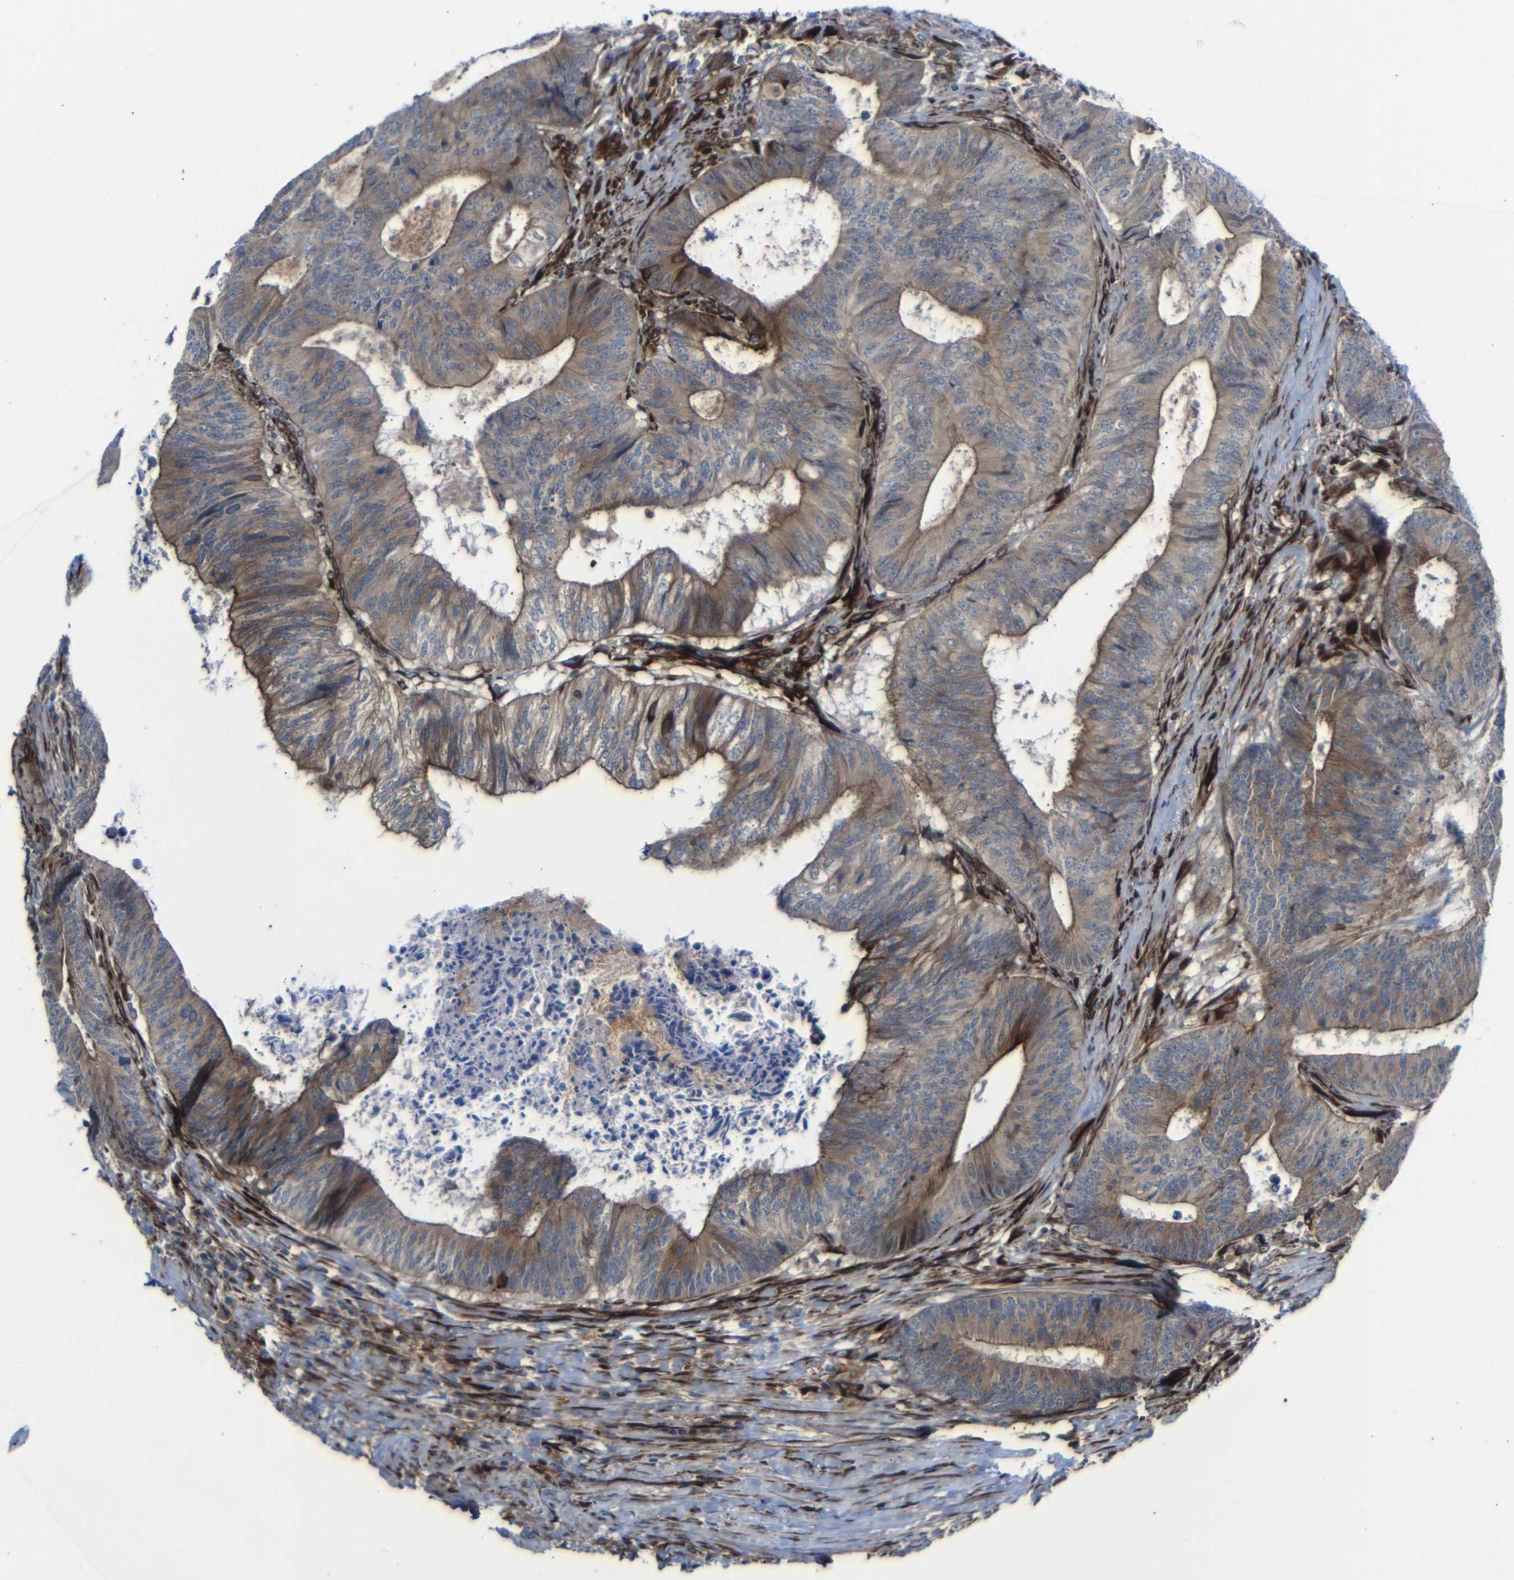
{"staining": {"intensity": "moderate", "quantity": ">75%", "location": "cytoplasmic/membranous"}, "tissue": "colorectal cancer", "cell_type": "Tumor cells", "image_type": "cancer", "snomed": [{"axis": "morphology", "description": "Adenocarcinoma, NOS"}, {"axis": "topography", "description": "Rectum"}], "caption": "Moderate cytoplasmic/membranous positivity is identified in about >75% of tumor cells in colorectal adenocarcinoma.", "gene": "PARP14", "patient": {"sex": "male", "age": 72}}